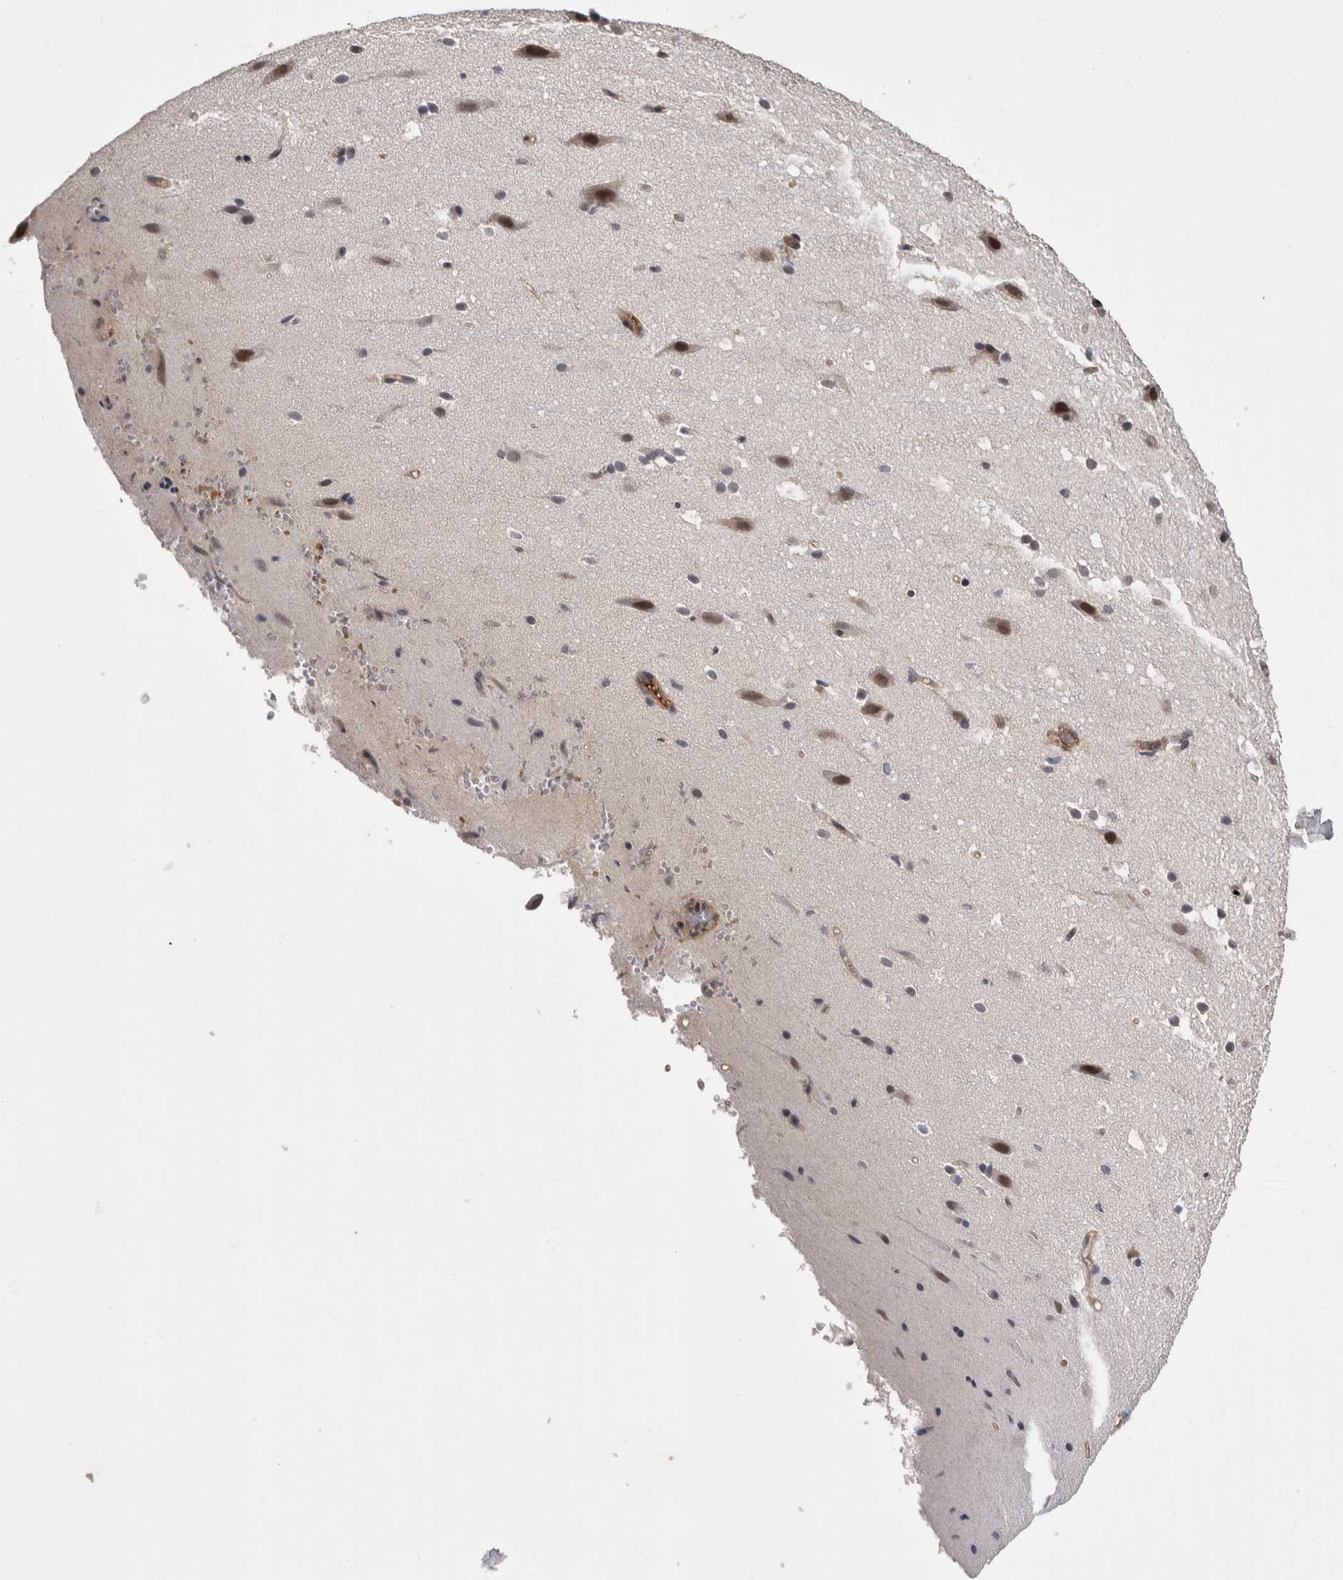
{"staining": {"intensity": "weak", "quantity": "<25%", "location": "nuclear"}, "tissue": "cerebral cortex", "cell_type": "Endothelial cells", "image_type": "normal", "snomed": [{"axis": "morphology", "description": "Normal tissue, NOS"}, {"axis": "morphology", "description": "Developmental malformation"}, {"axis": "topography", "description": "Cerebral cortex"}], "caption": "High power microscopy image of an immunohistochemistry (IHC) micrograph of normal cerebral cortex, revealing no significant staining in endothelial cells.", "gene": "ZNF592", "patient": {"sex": "female", "age": 30}}